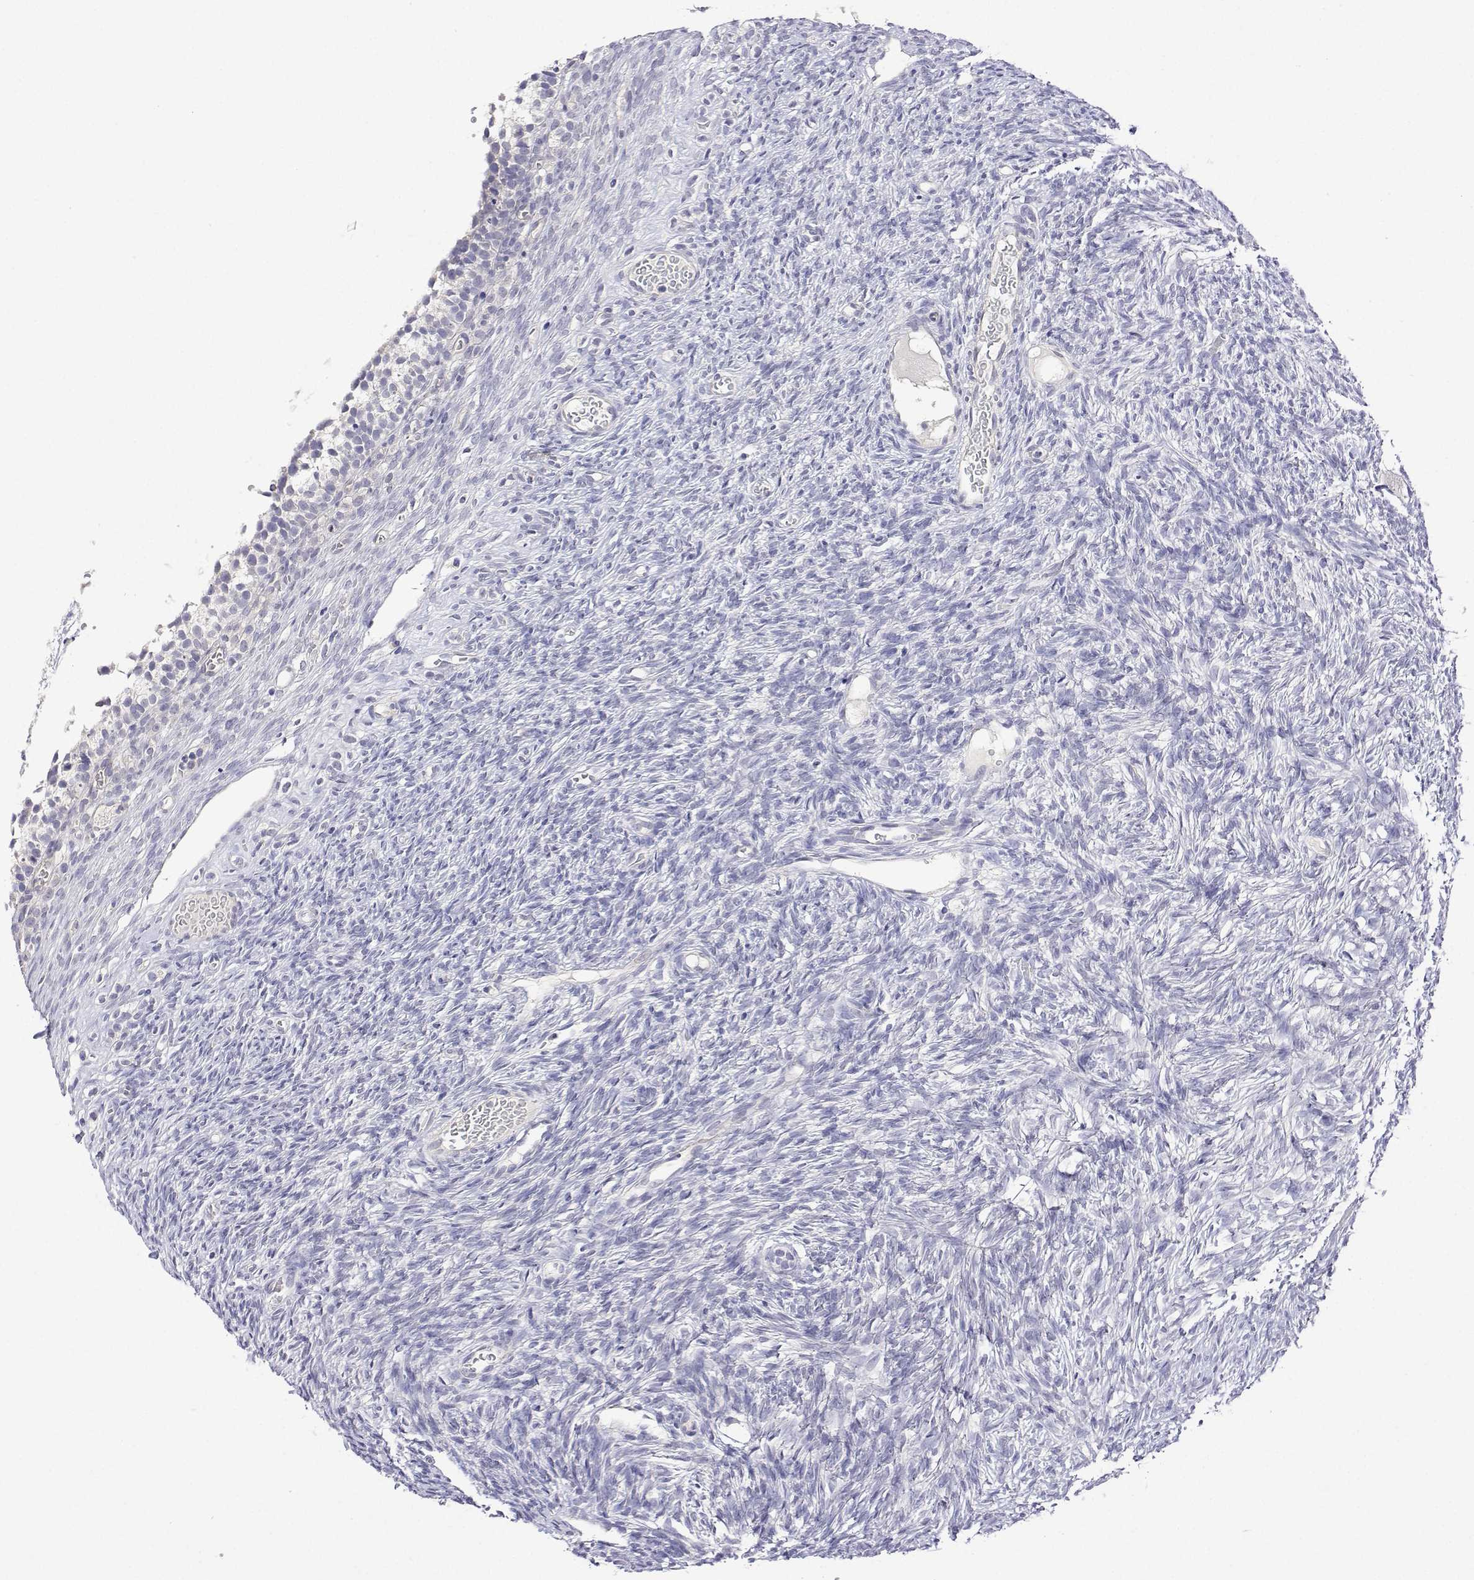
{"staining": {"intensity": "negative", "quantity": "none", "location": "none"}, "tissue": "ovary", "cell_type": "Follicle cells", "image_type": "normal", "snomed": [{"axis": "morphology", "description": "Normal tissue, NOS"}, {"axis": "topography", "description": "Ovary"}], "caption": "Human ovary stained for a protein using immunohistochemistry (IHC) reveals no positivity in follicle cells.", "gene": "PLCB1", "patient": {"sex": "female", "age": 34}}